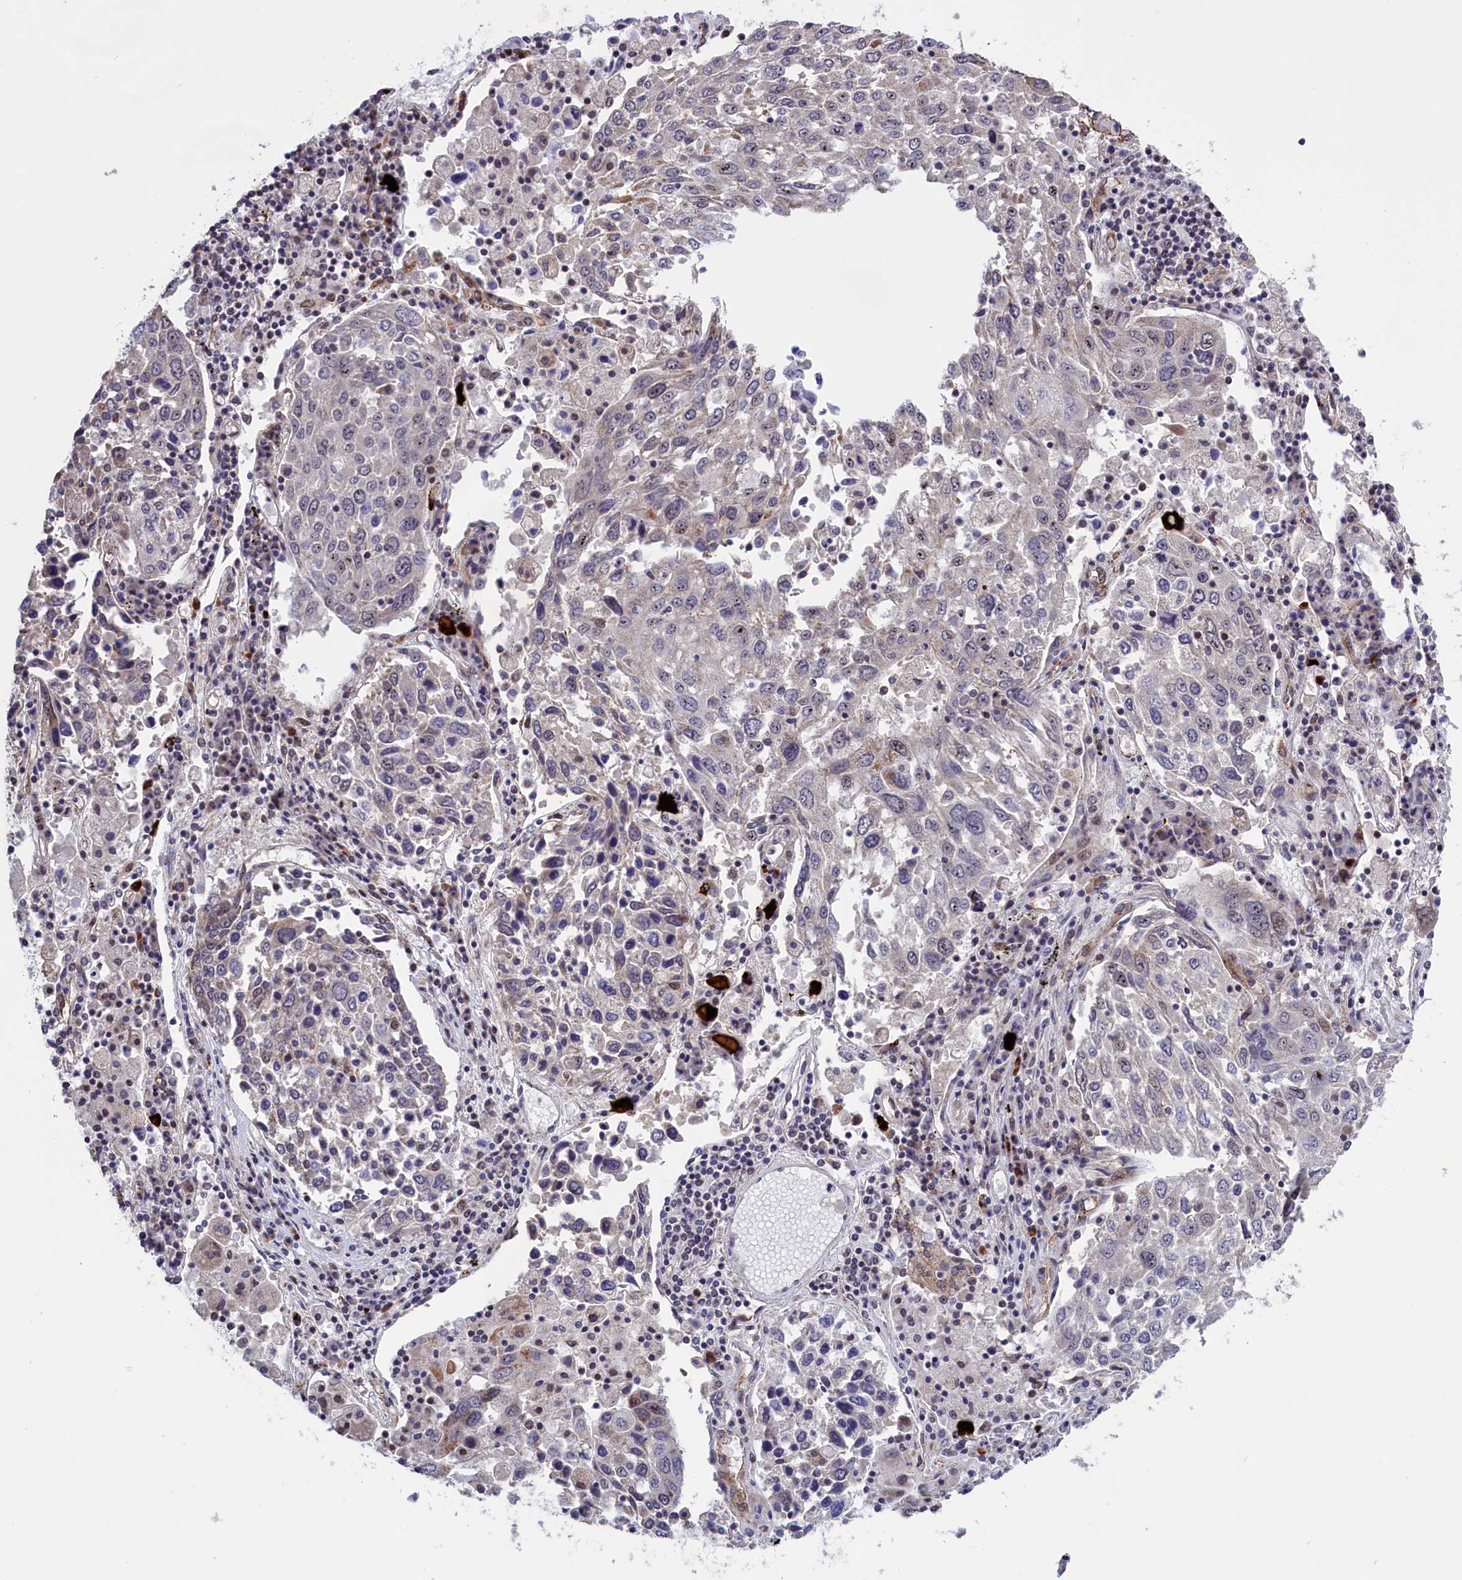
{"staining": {"intensity": "weak", "quantity": "<25%", "location": "cytoplasmic/membranous,nuclear"}, "tissue": "lung cancer", "cell_type": "Tumor cells", "image_type": "cancer", "snomed": [{"axis": "morphology", "description": "Squamous cell carcinoma, NOS"}, {"axis": "topography", "description": "Lung"}], "caption": "The immunohistochemistry image has no significant expression in tumor cells of lung squamous cell carcinoma tissue.", "gene": "MPND", "patient": {"sex": "male", "age": 65}}